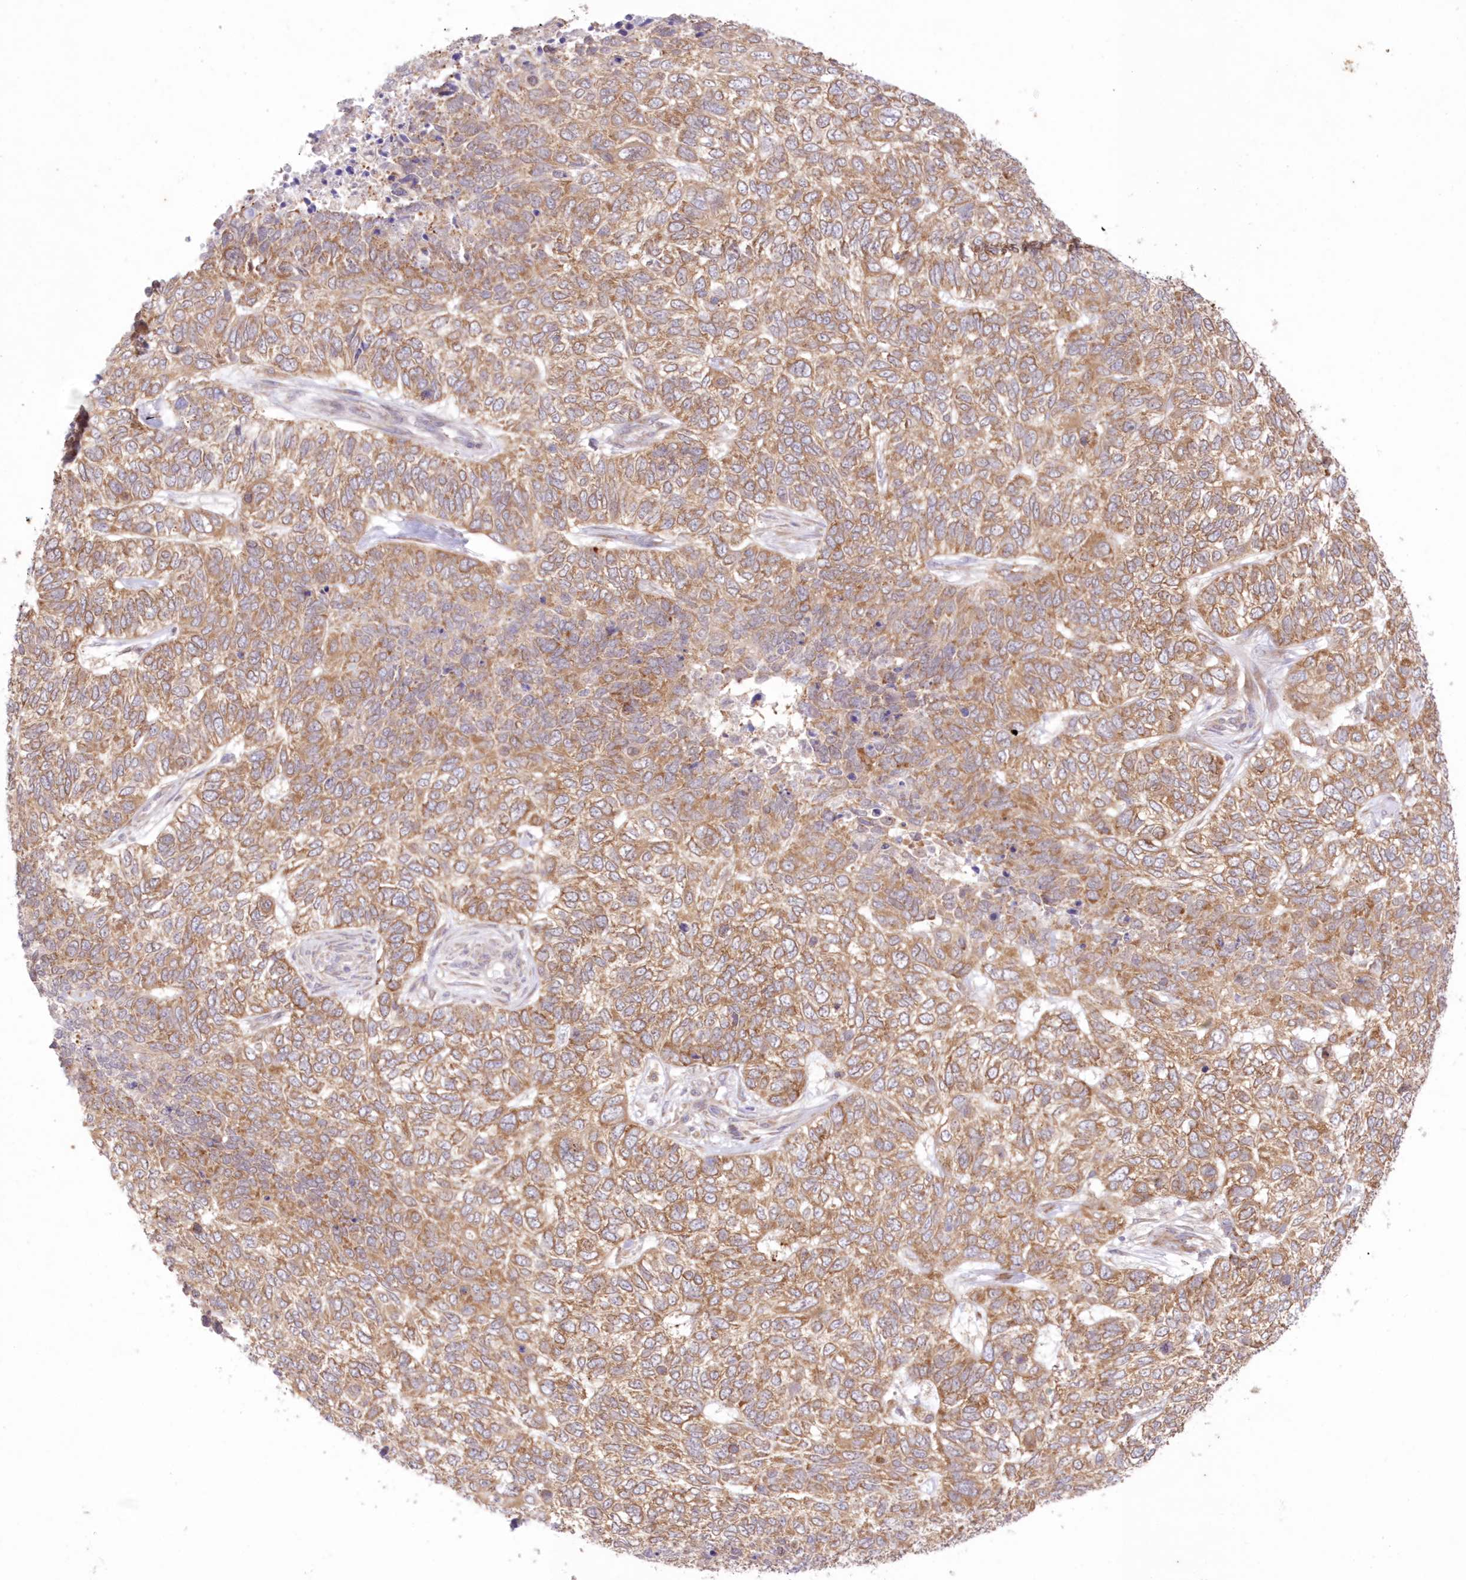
{"staining": {"intensity": "moderate", "quantity": ">75%", "location": "cytoplasmic/membranous"}, "tissue": "skin cancer", "cell_type": "Tumor cells", "image_type": "cancer", "snomed": [{"axis": "morphology", "description": "Basal cell carcinoma"}, {"axis": "topography", "description": "Skin"}], "caption": "Basal cell carcinoma (skin) stained with DAB immunohistochemistry shows medium levels of moderate cytoplasmic/membranous staining in approximately >75% of tumor cells.", "gene": "RNPEP", "patient": {"sex": "female", "age": 65}}